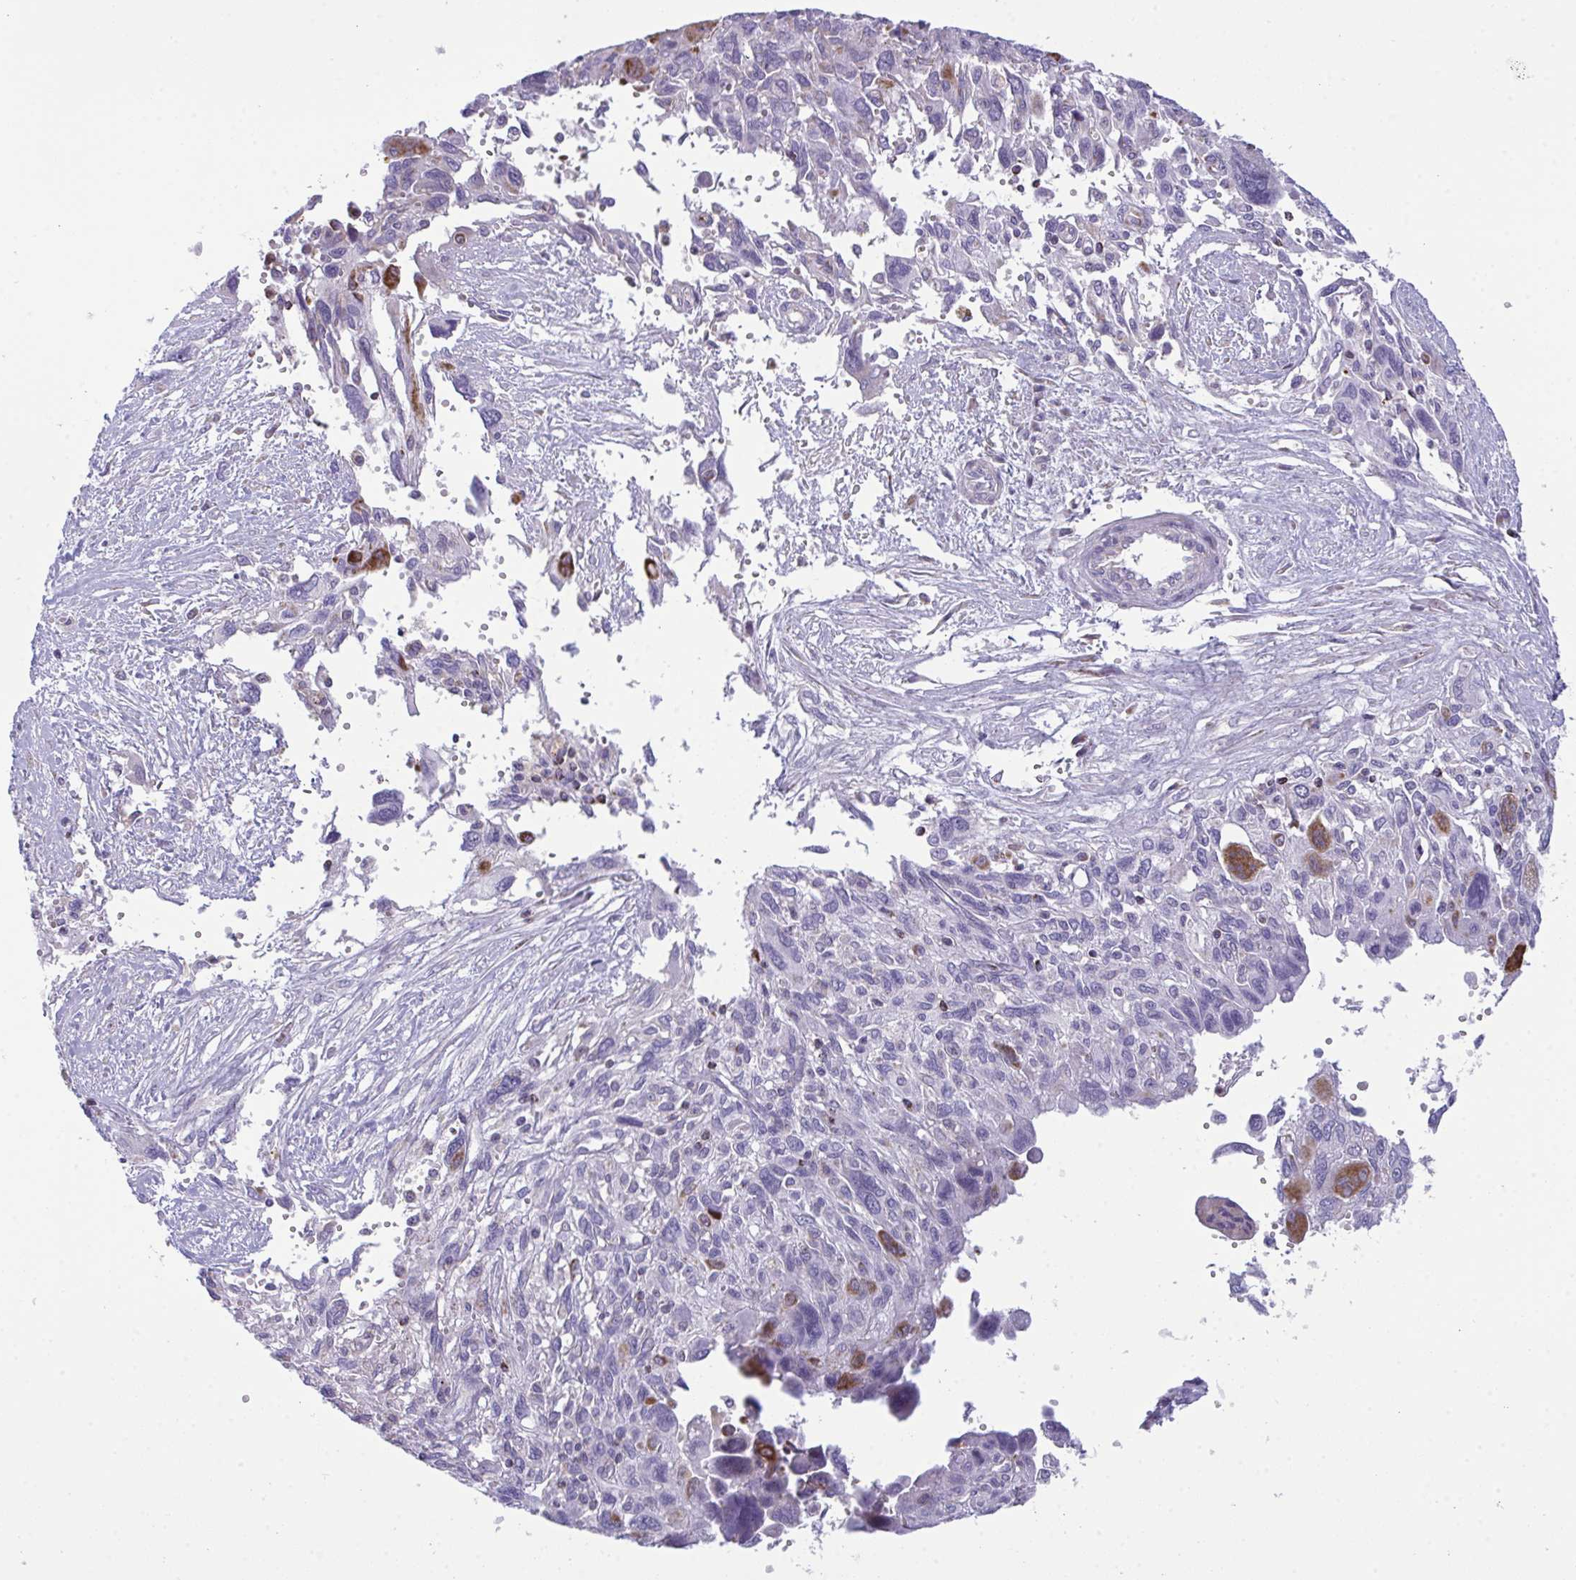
{"staining": {"intensity": "moderate", "quantity": "<25%", "location": "cytoplasmic/membranous"}, "tissue": "pancreatic cancer", "cell_type": "Tumor cells", "image_type": "cancer", "snomed": [{"axis": "morphology", "description": "Adenocarcinoma, NOS"}, {"axis": "topography", "description": "Pancreas"}], "caption": "A photomicrograph of human pancreatic cancer (adenocarcinoma) stained for a protein displays moderate cytoplasmic/membranous brown staining in tumor cells.", "gene": "PLA2G12B", "patient": {"sex": "female", "age": 47}}